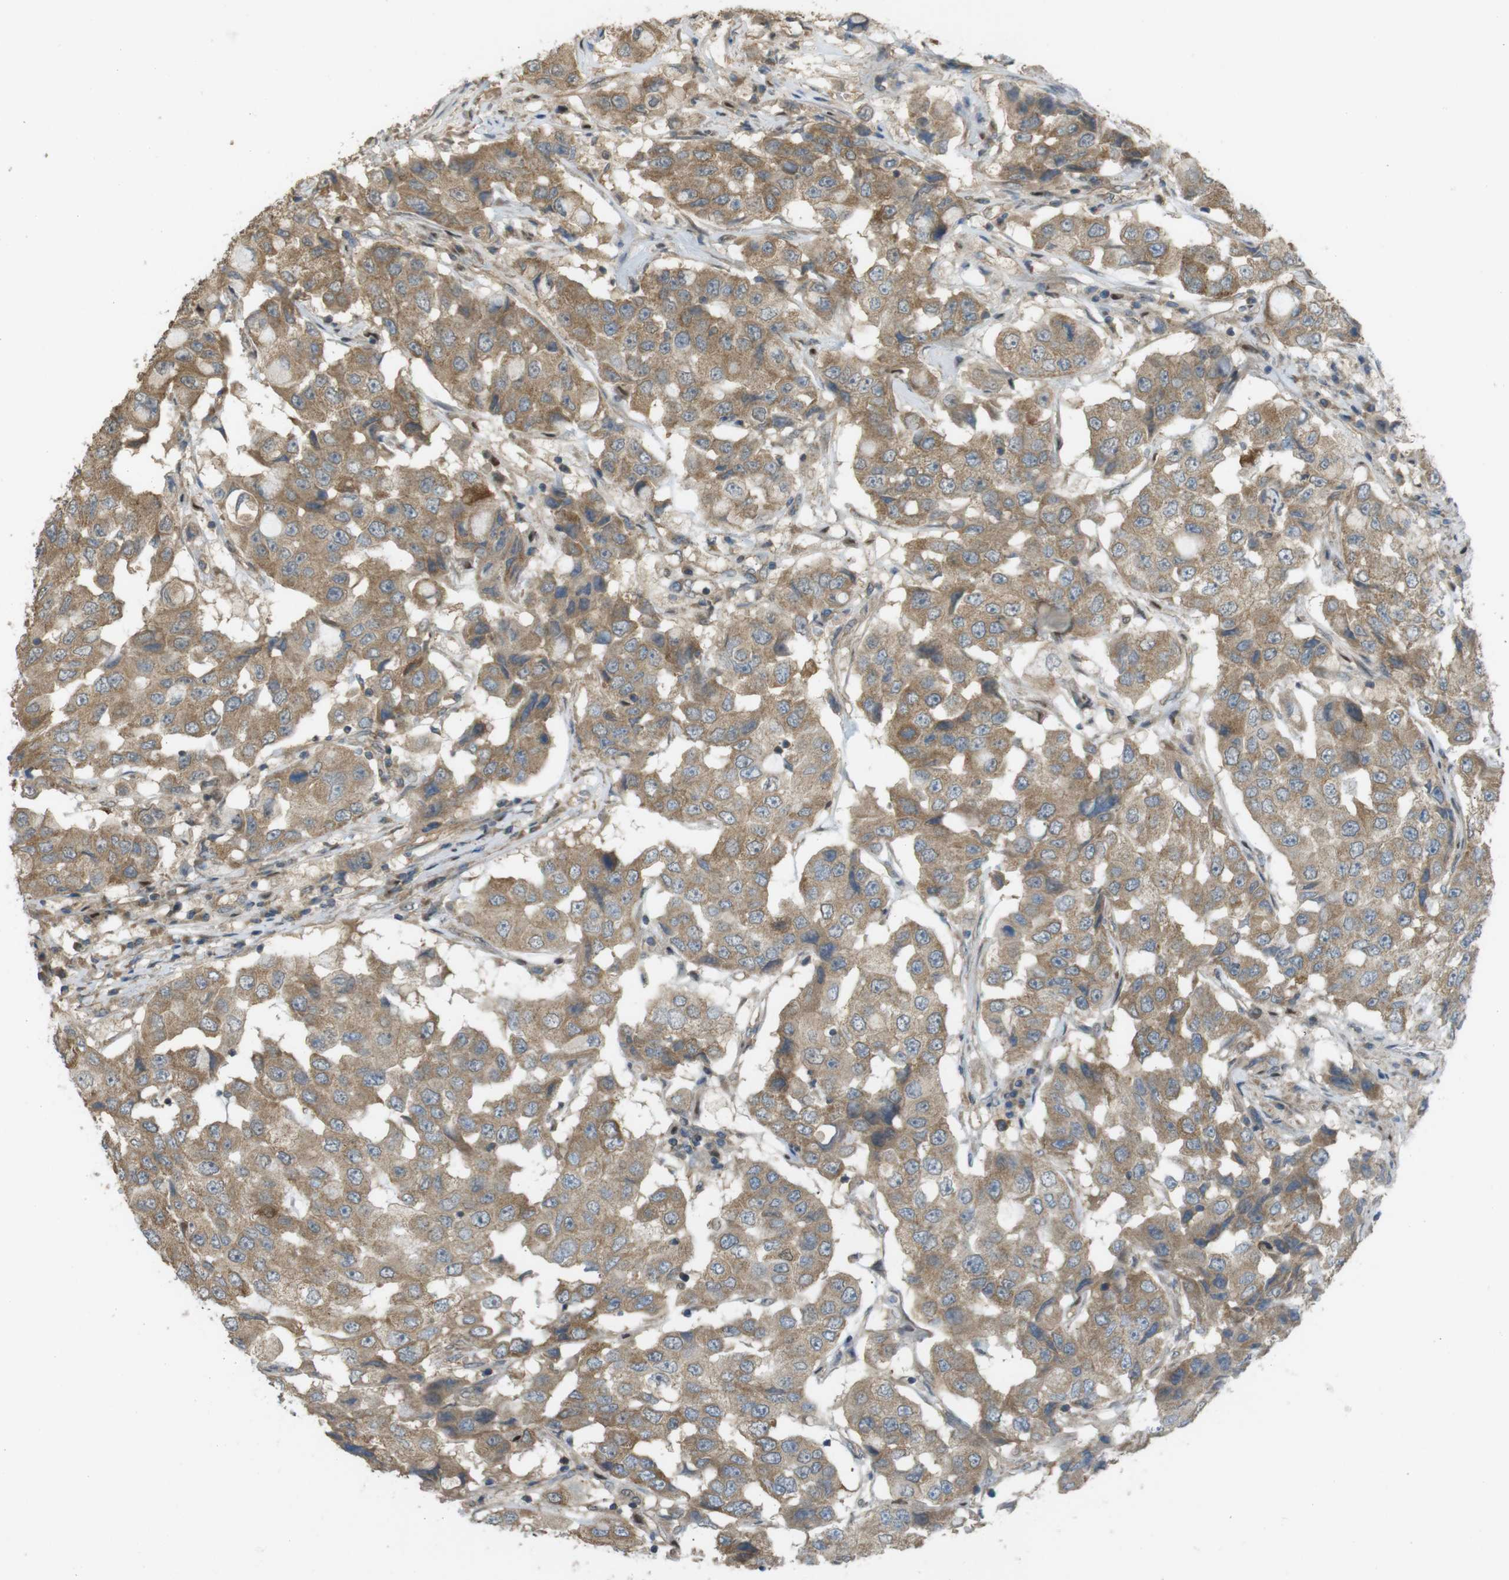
{"staining": {"intensity": "moderate", "quantity": ">75%", "location": "cytoplasmic/membranous"}, "tissue": "breast cancer", "cell_type": "Tumor cells", "image_type": "cancer", "snomed": [{"axis": "morphology", "description": "Duct carcinoma"}, {"axis": "topography", "description": "Breast"}], "caption": "Invasive ductal carcinoma (breast) stained with a protein marker exhibits moderate staining in tumor cells.", "gene": "ZDHHC20", "patient": {"sex": "female", "age": 27}}